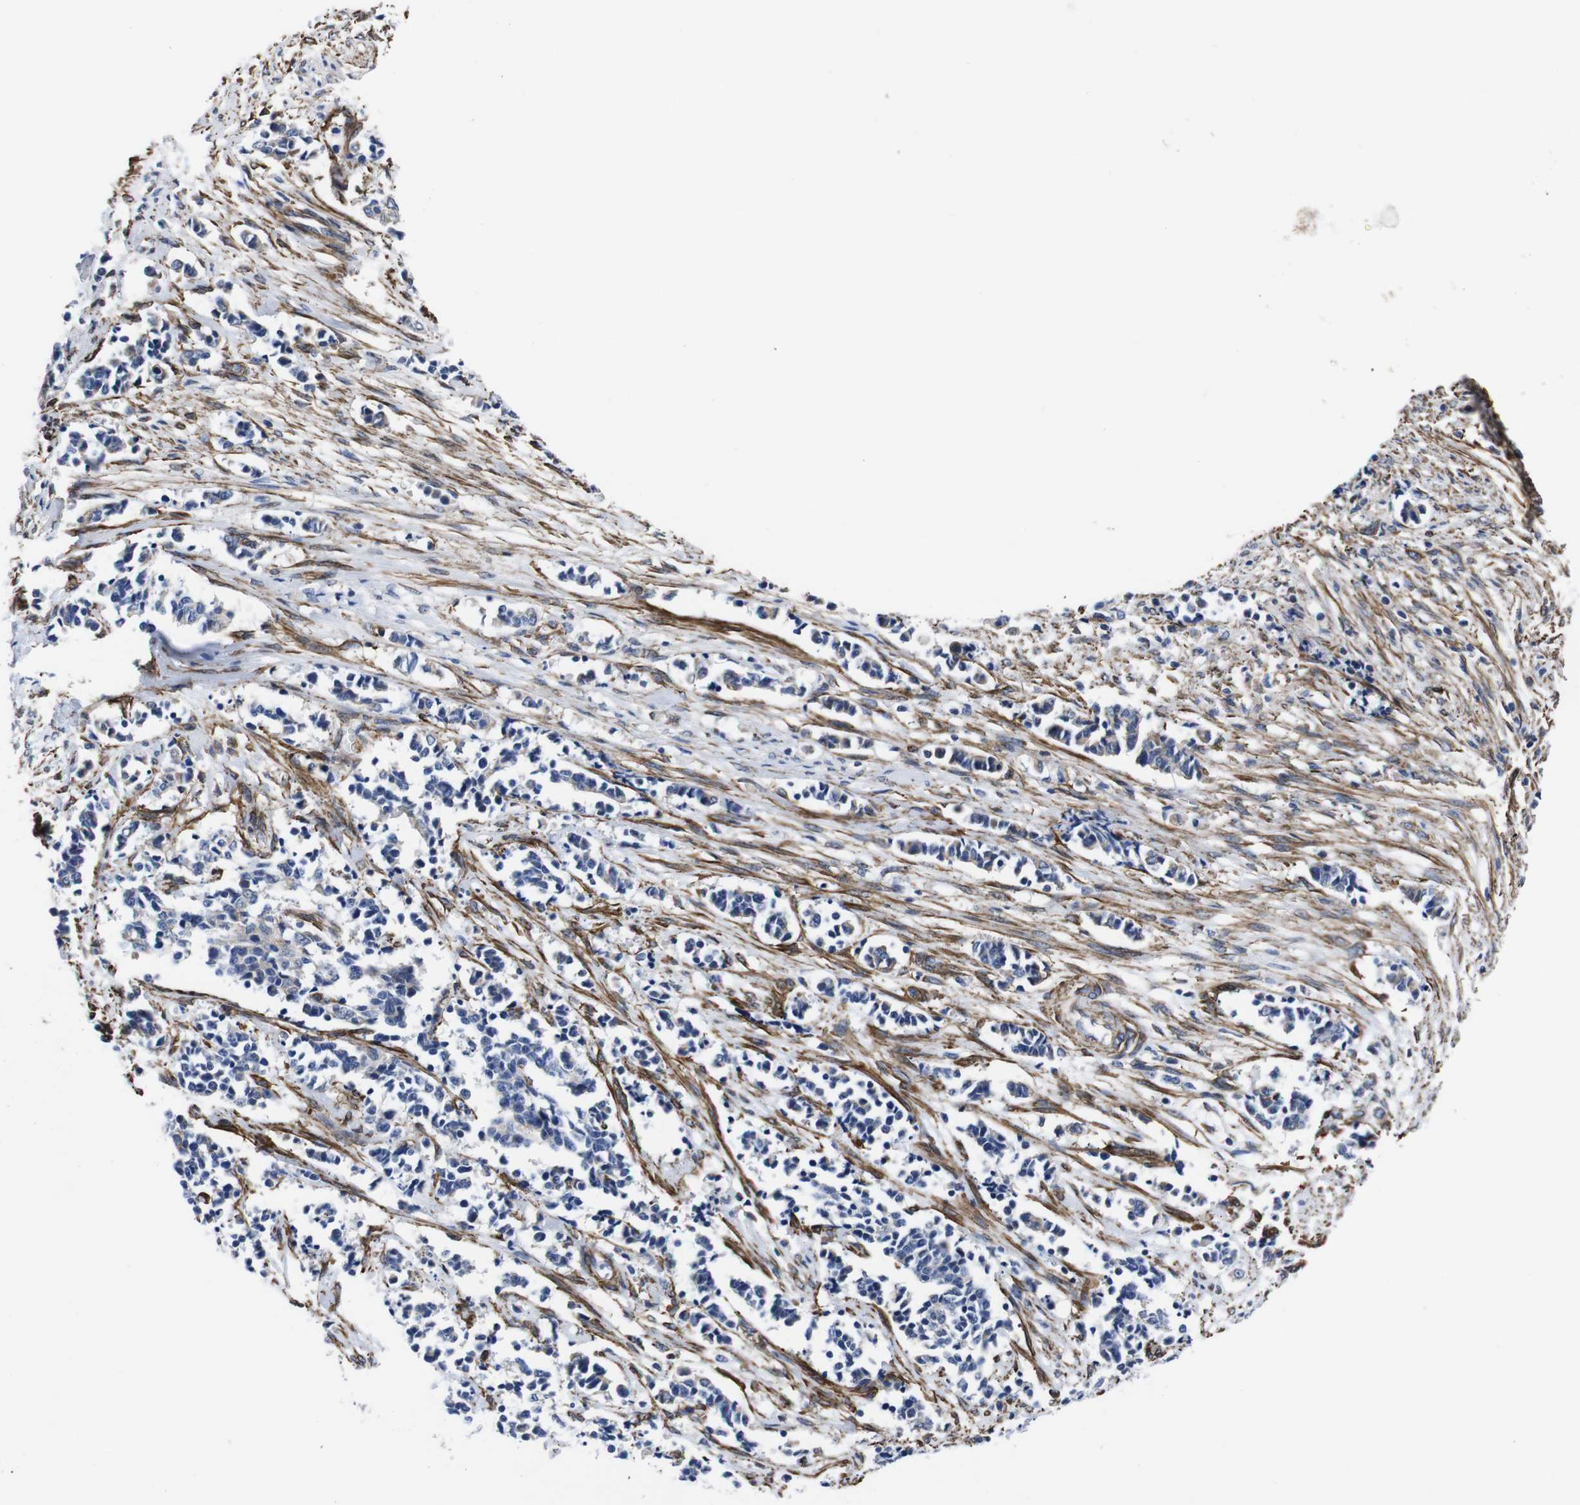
{"staining": {"intensity": "negative", "quantity": "none", "location": "none"}, "tissue": "cervical cancer", "cell_type": "Tumor cells", "image_type": "cancer", "snomed": [{"axis": "morphology", "description": "Normal tissue, NOS"}, {"axis": "morphology", "description": "Squamous cell carcinoma, NOS"}, {"axis": "topography", "description": "Cervix"}], "caption": "Immunohistochemical staining of human cervical squamous cell carcinoma exhibits no significant staining in tumor cells.", "gene": "WNT10A", "patient": {"sex": "female", "age": 35}}